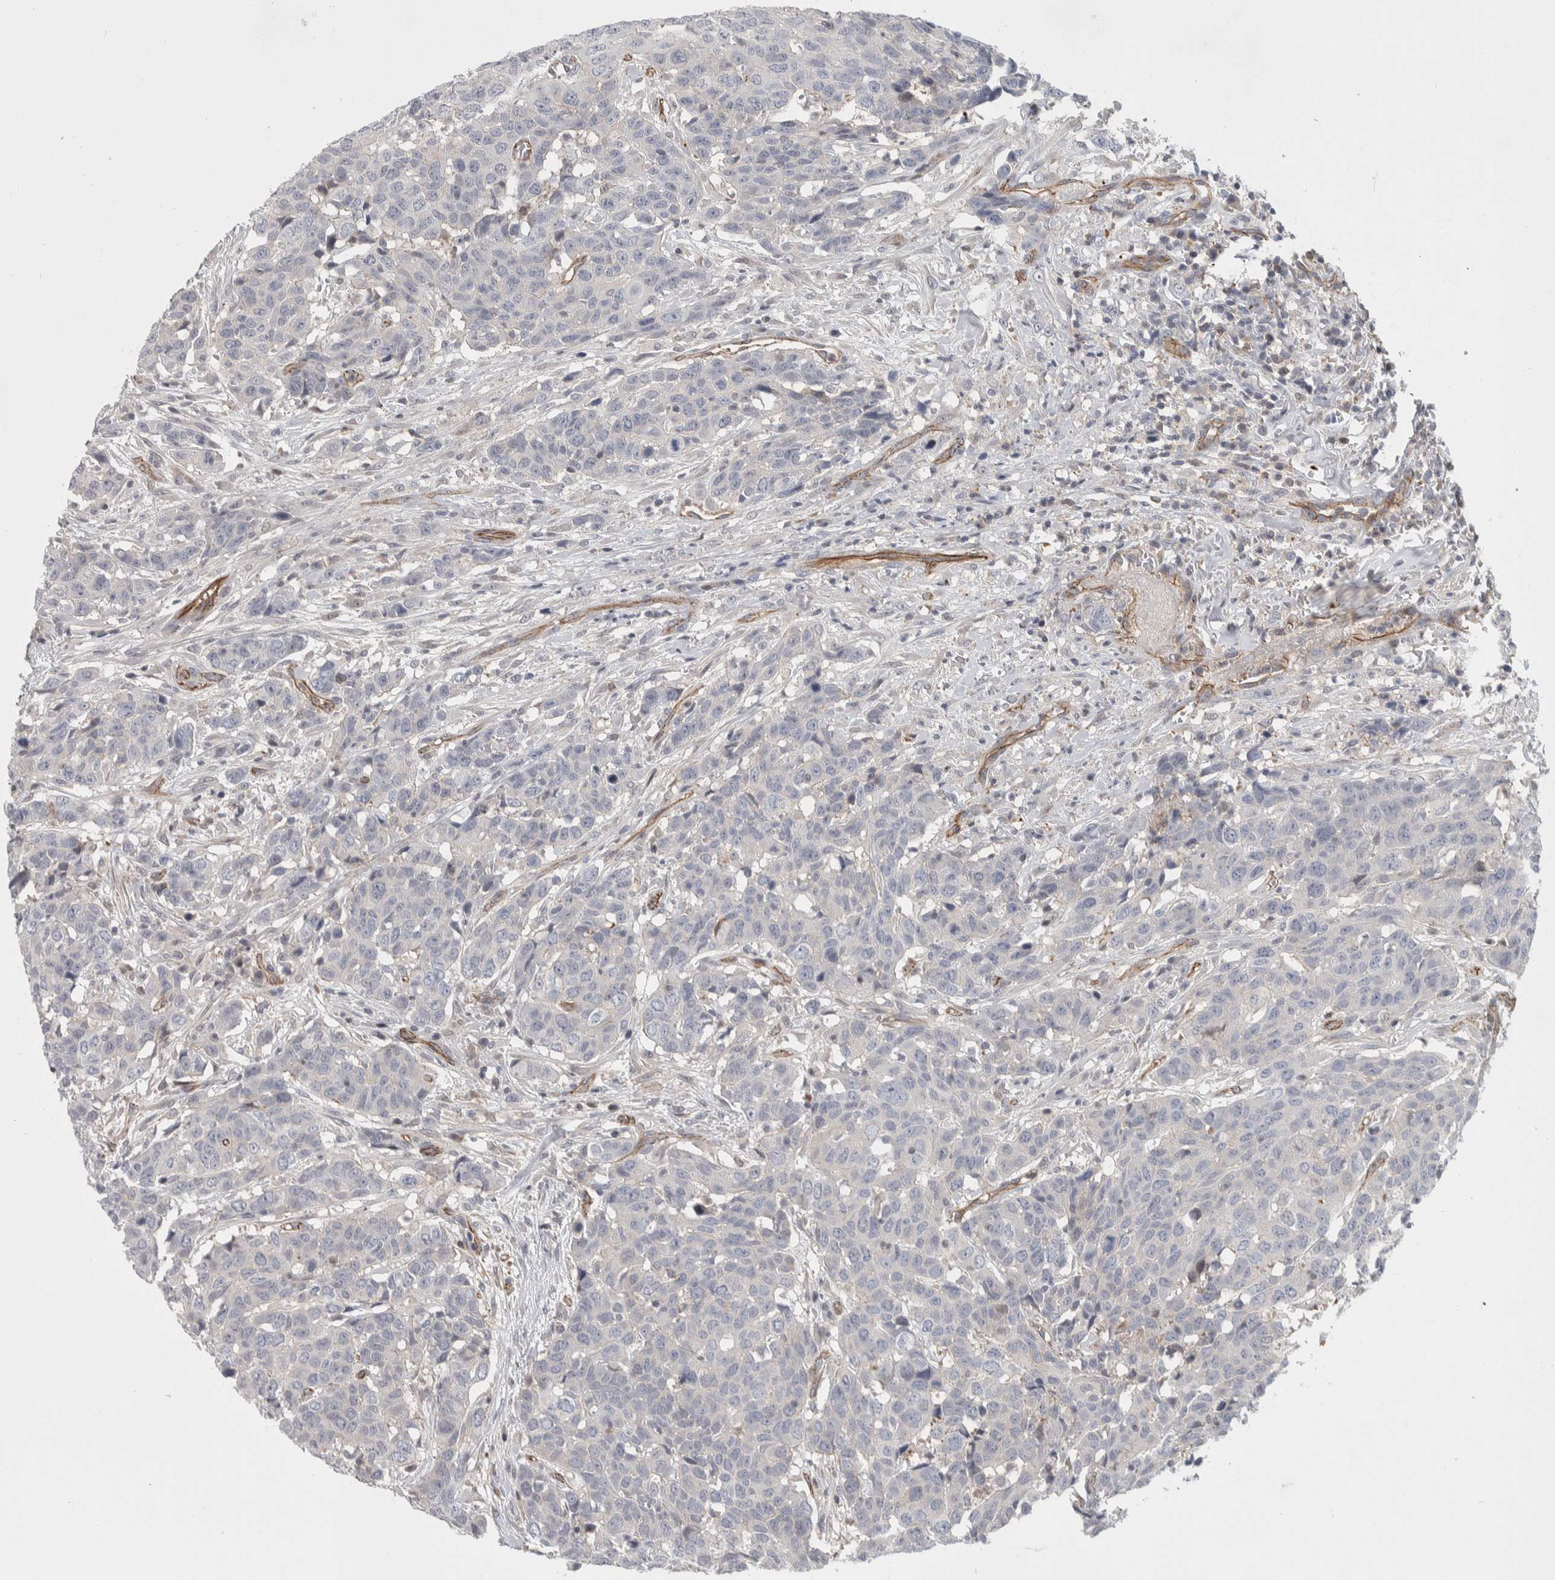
{"staining": {"intensity": "negative", "quantity": "none", "location": "none"}, "tissue": "head and neck cancer", "cell_type": "Tumor cells", "image_type": "cancer", "snomed": [{"axis": "morphology", "description": "Squamous cell carcinoma, NOS"}, {"axis": "topography", "description": "Head-Neck"}], "caption": "Immunohistochemistry of human head and neck squamous cell carcinoma exhibits no expression in tumor cells.", "gene": "ZNF862", "patient": {"sex": "male", "age": 66}}